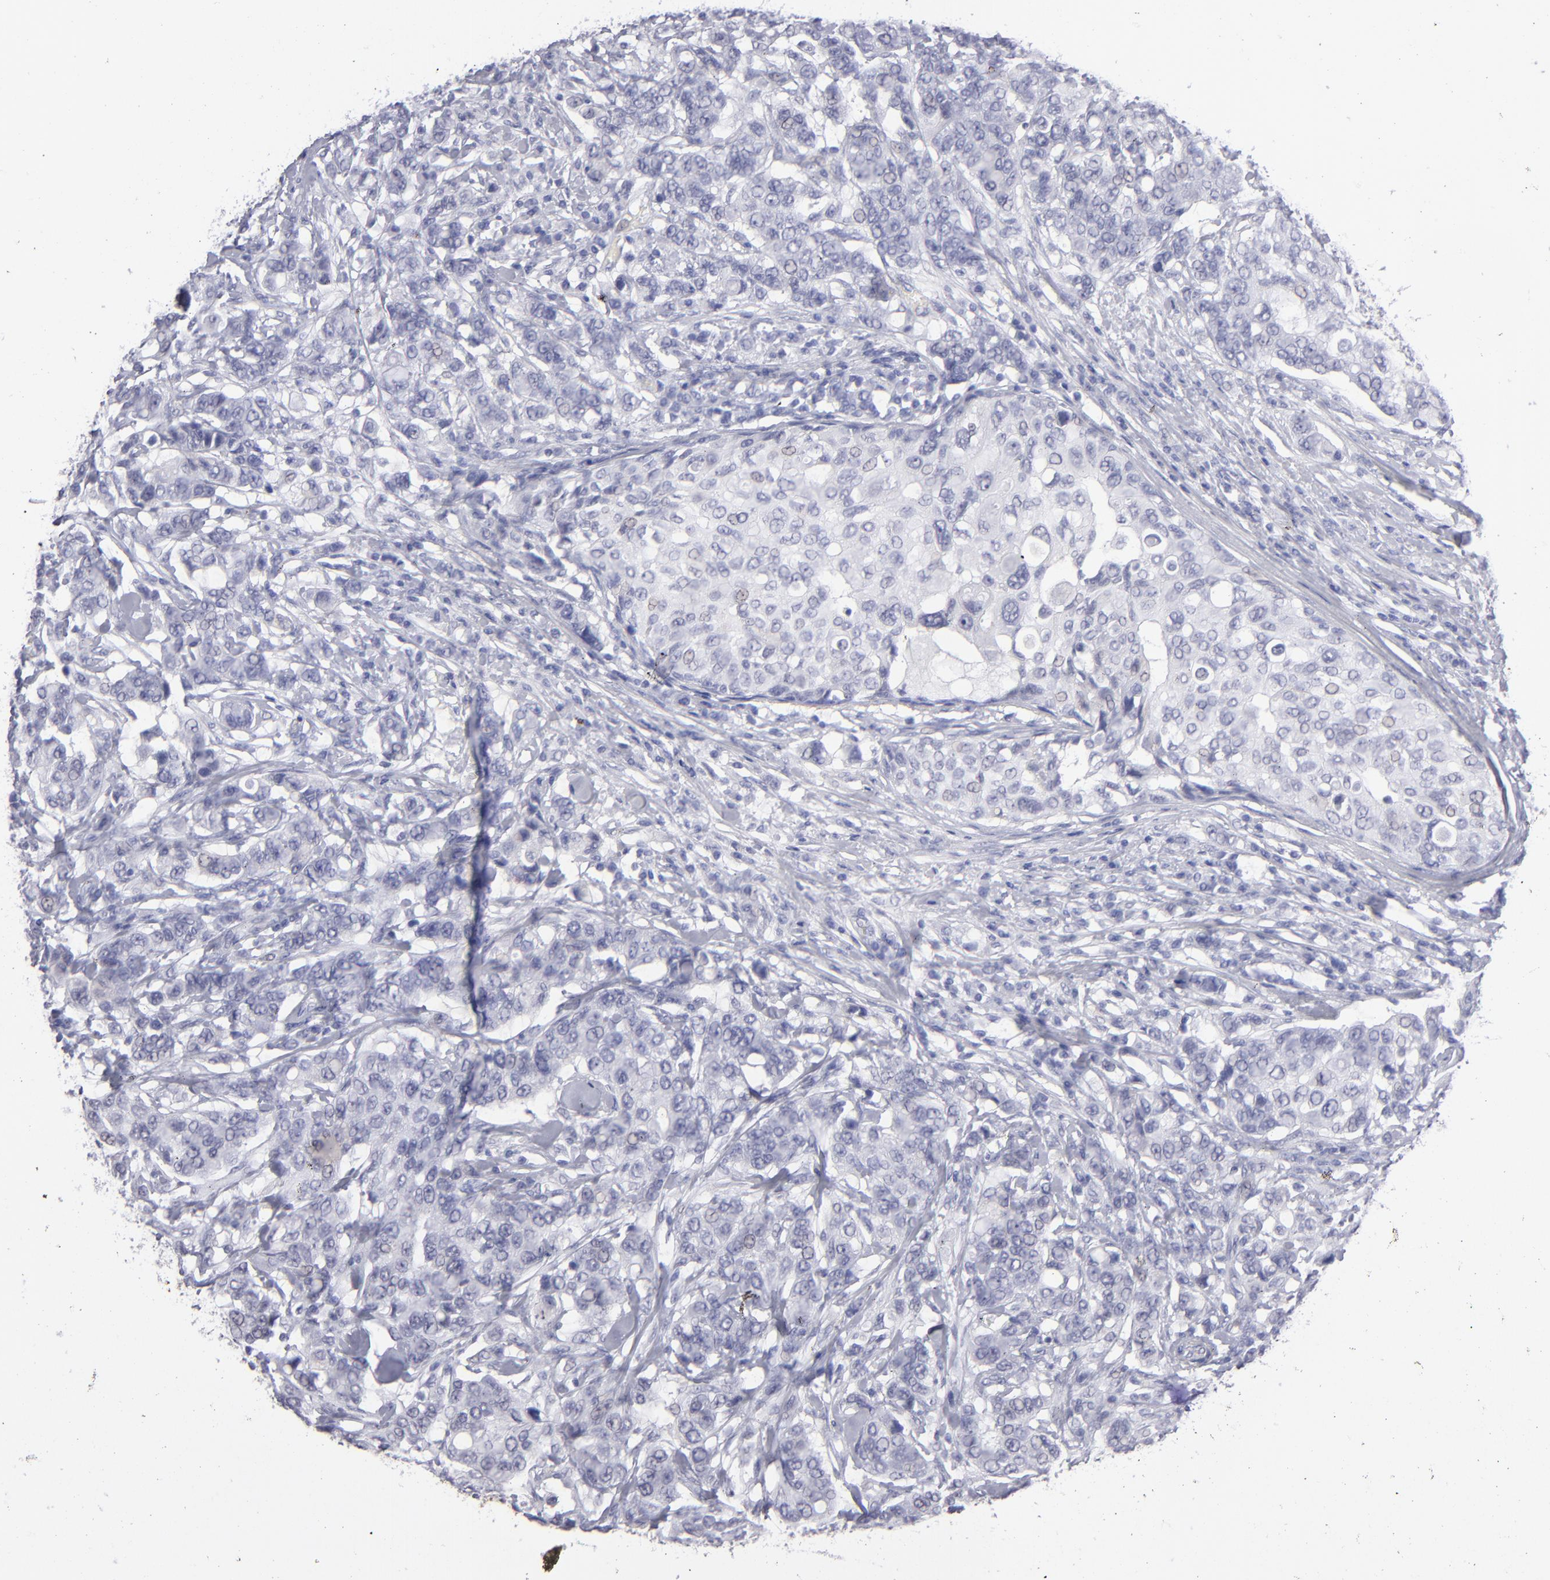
{"staining": {"intensity": "negative", "quantity": "none", "location": "none"}, "tissue": "breast cancer", "cell_type": "Tumor cells", "image_type": "cancer", "snomed": [{"axis": "morphology", "description": "Duct carcinoma"}, {"axis": "topography", "description": "Breast"}], "caption": "The histopathology image exhibits no significant expression in tumor cells of breast cancer (intraductal carcinoma).", "gene": "ALDOB", "patient": {"sex": "female", "age": 27}}